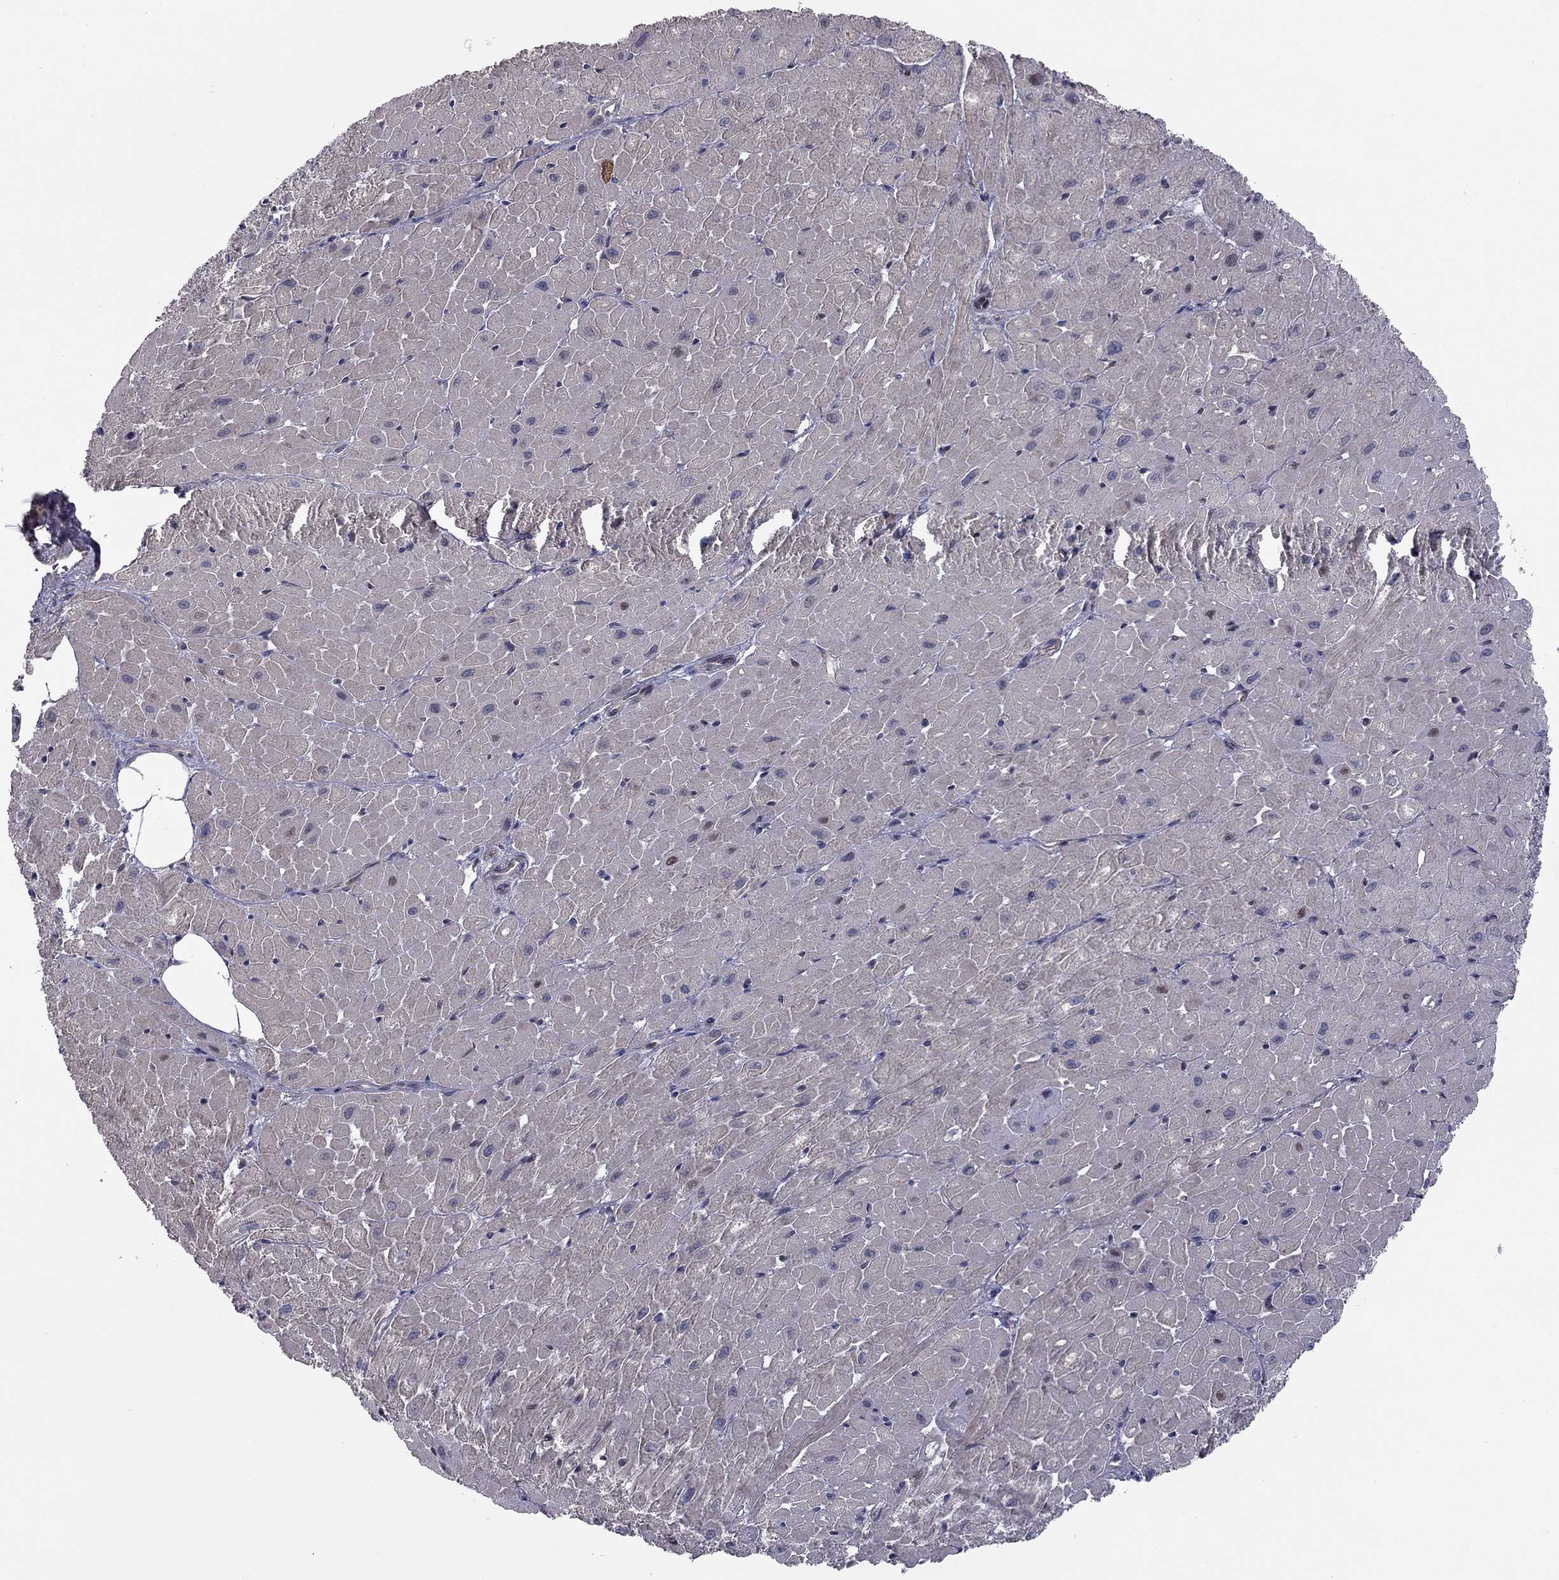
{"staining": {"intensity": "negative", "quantity": "none", "location": "none"}, "tissue": "heart muscle", "cell_type": "Cardiomyocytes", "image_type": "normal", "snomed": [{"axis": "morphology", "description": "Normal tissue, NOS"}, {"axis": "topography", "description": "Heart"}], "caption": "A high-resolution histopathology image shows immunohistochemistry (IHC) staining of unremarkable heart muscle, which reveals no significant positivity in cardiomyocytes.", "gene": "DUSP7", "patient": {"sex": "male", "age": 62}}